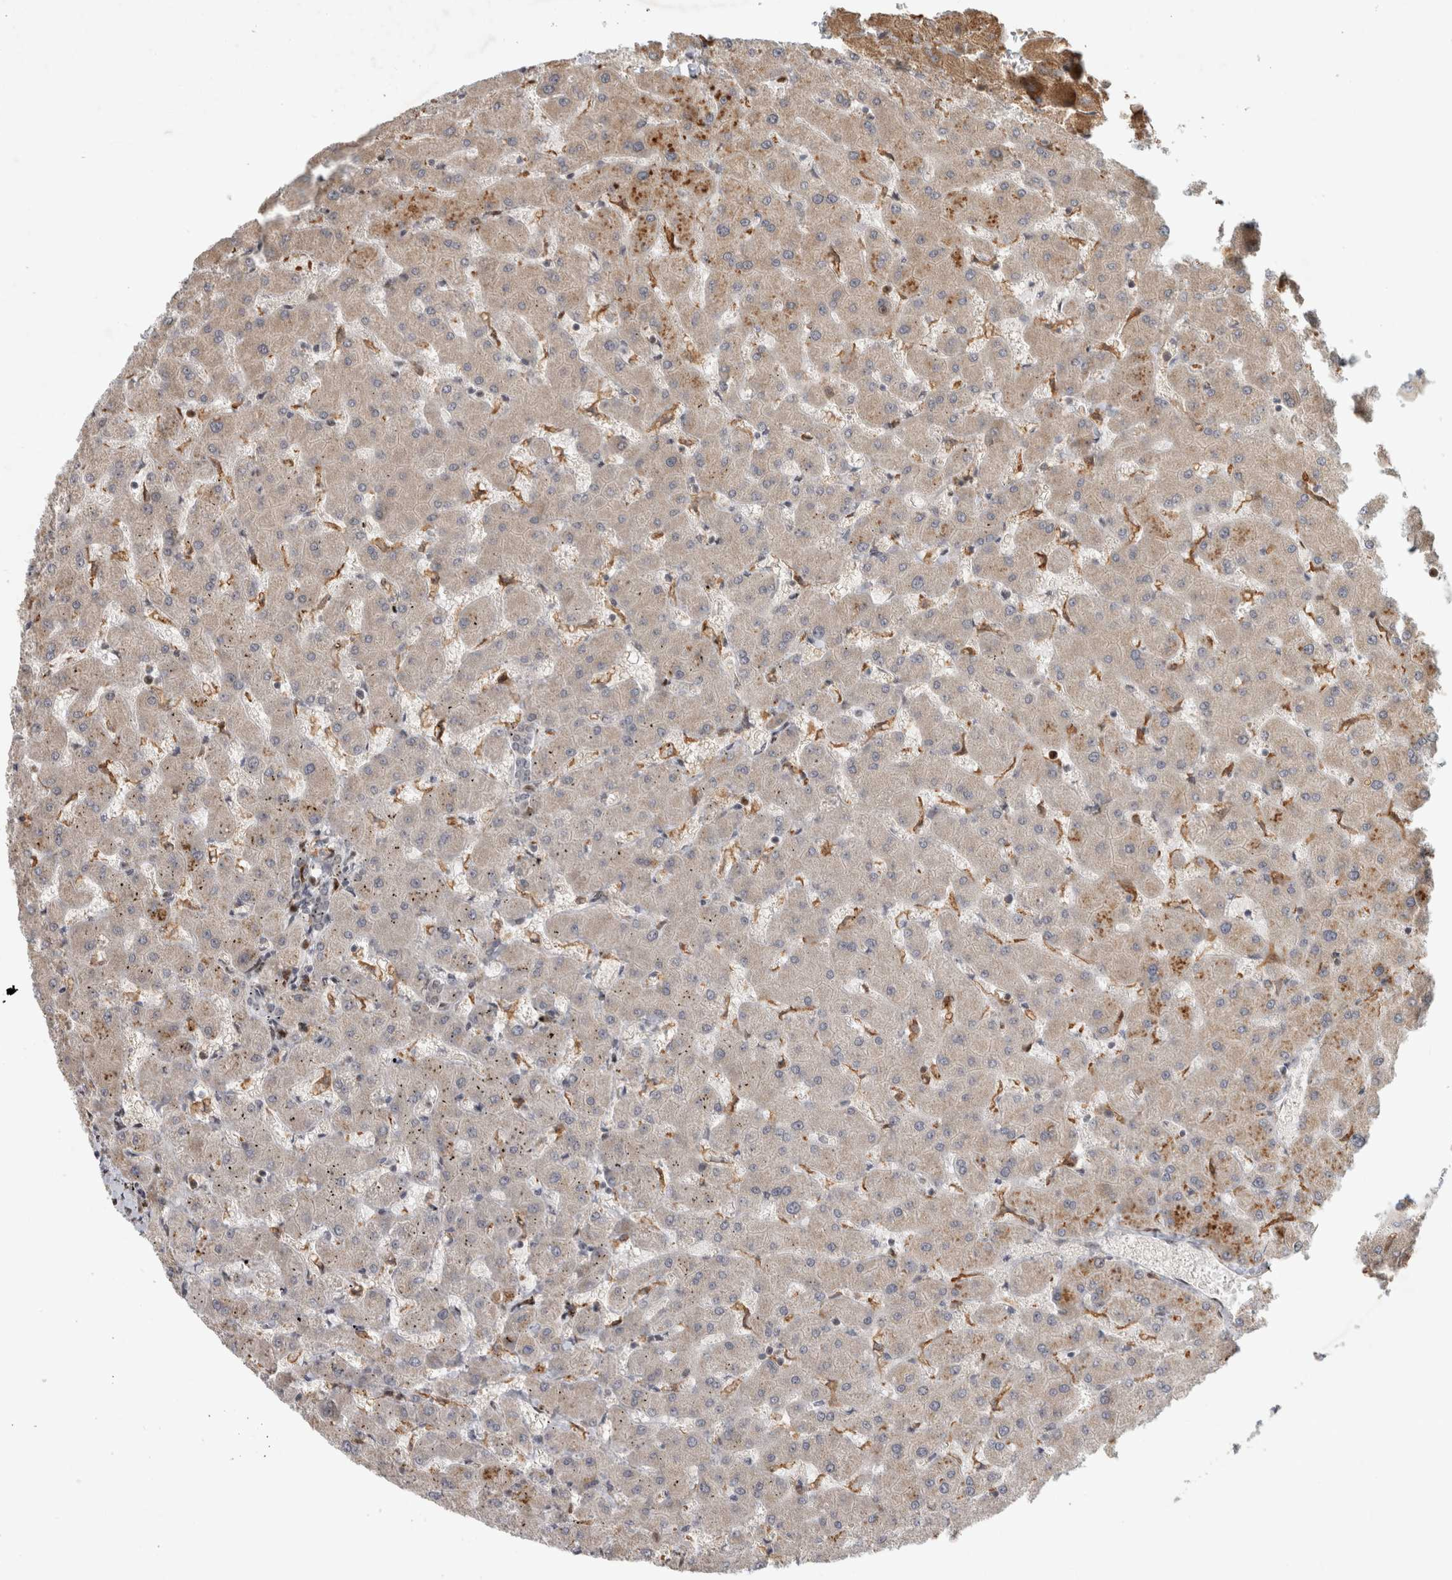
{"staining": {"intensity": "weak", "quantity": "<25%", "location": "cytoplasmic/membranous"}, "tissue": "liver", "cell_type": "Cholangiocytes", "image_type": "normal", "snomed": [{"axis": "morphology", "description": "Normal tissue, NOS"}, {"axis": "topography", "description": "Liver"}], "caption": "Cholangiocytes are negative for protein expression in benign human liver. (DAB IHC, high magnification).", "gene": "INSRR", "patient": {"sex": "female", "age": 63}}